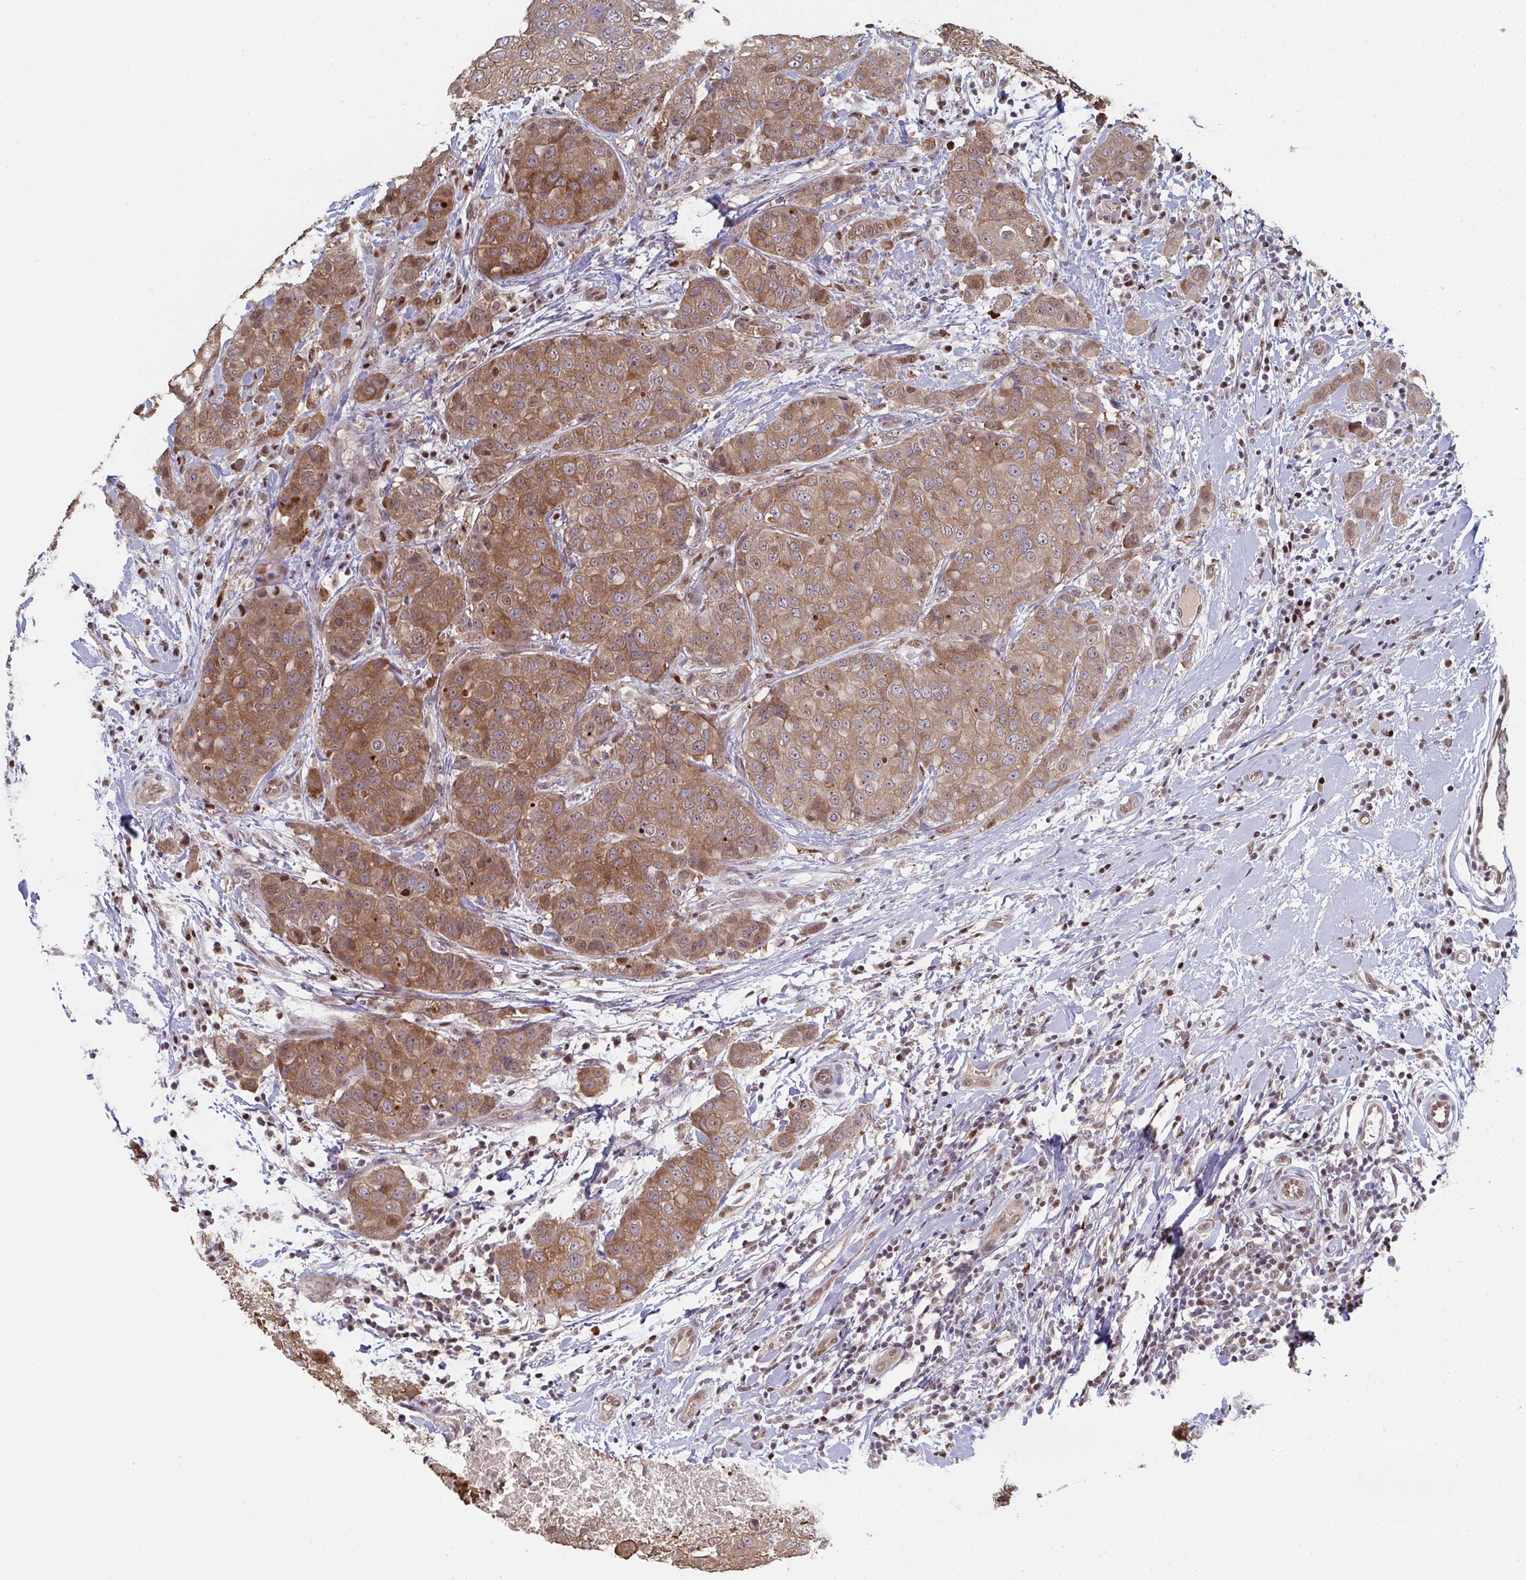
{"staining": {"intensity": "moderate", "quantity": "25%-75%", "location": "cytoplasmic/membranous"}, "tissue": "breast cancer", "cell_type": "Tumor cells", "image_type": "cancer", "snomed": [{"axis": "morphology", "description": "Duct carcinoma"}, {"axis": "topography", "description": "Breast"}], "caption": "Tumor cells show moderate cytoplasmic/membranous staining in about 25%-75% of cells in intraductal carcinoma (breast). (brown staining indicates protein expression, while blue staining denotes nuclei).", "gene": "ACD", "patient": {"sex": "female", "age": 27}}